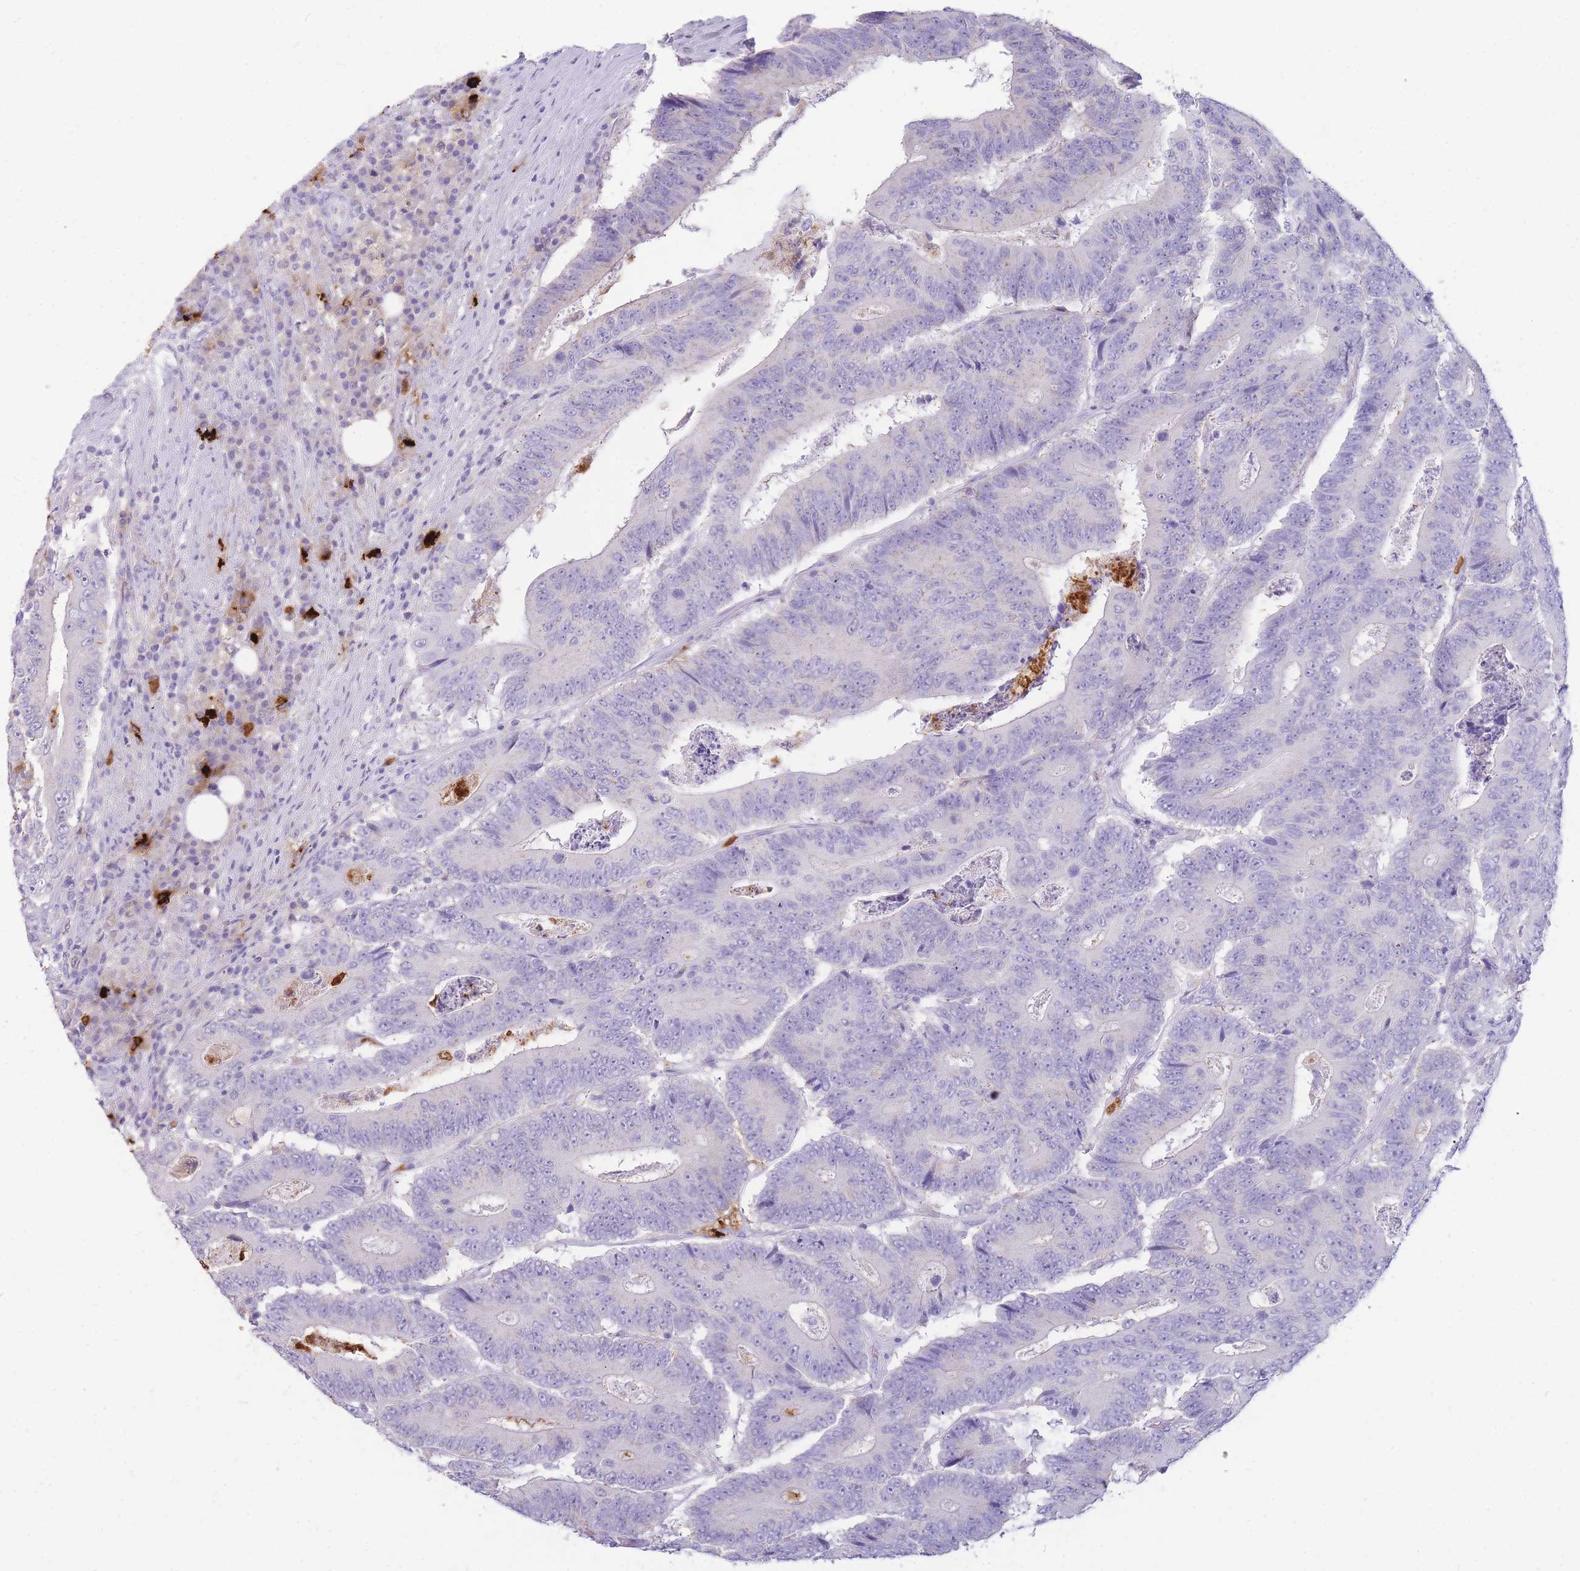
{"staining": {"intensity": "negative", "quantity": "none", "location": "none"}, "tissue": "colorectal cancer", "cell_type": "Tumor cells", "image_type": "cancer", "snomed": [{"axis": "morphology", "description": "Adenocarcinoma, NOS"}, {"axis": "topography", "description": "Colon"}], "caption": "Micrograph shows no significant protein staining in tumor cells of colorectal cancer.", "gene": "TPSAB1", "patient": {"sex": "male", "age": 83}}